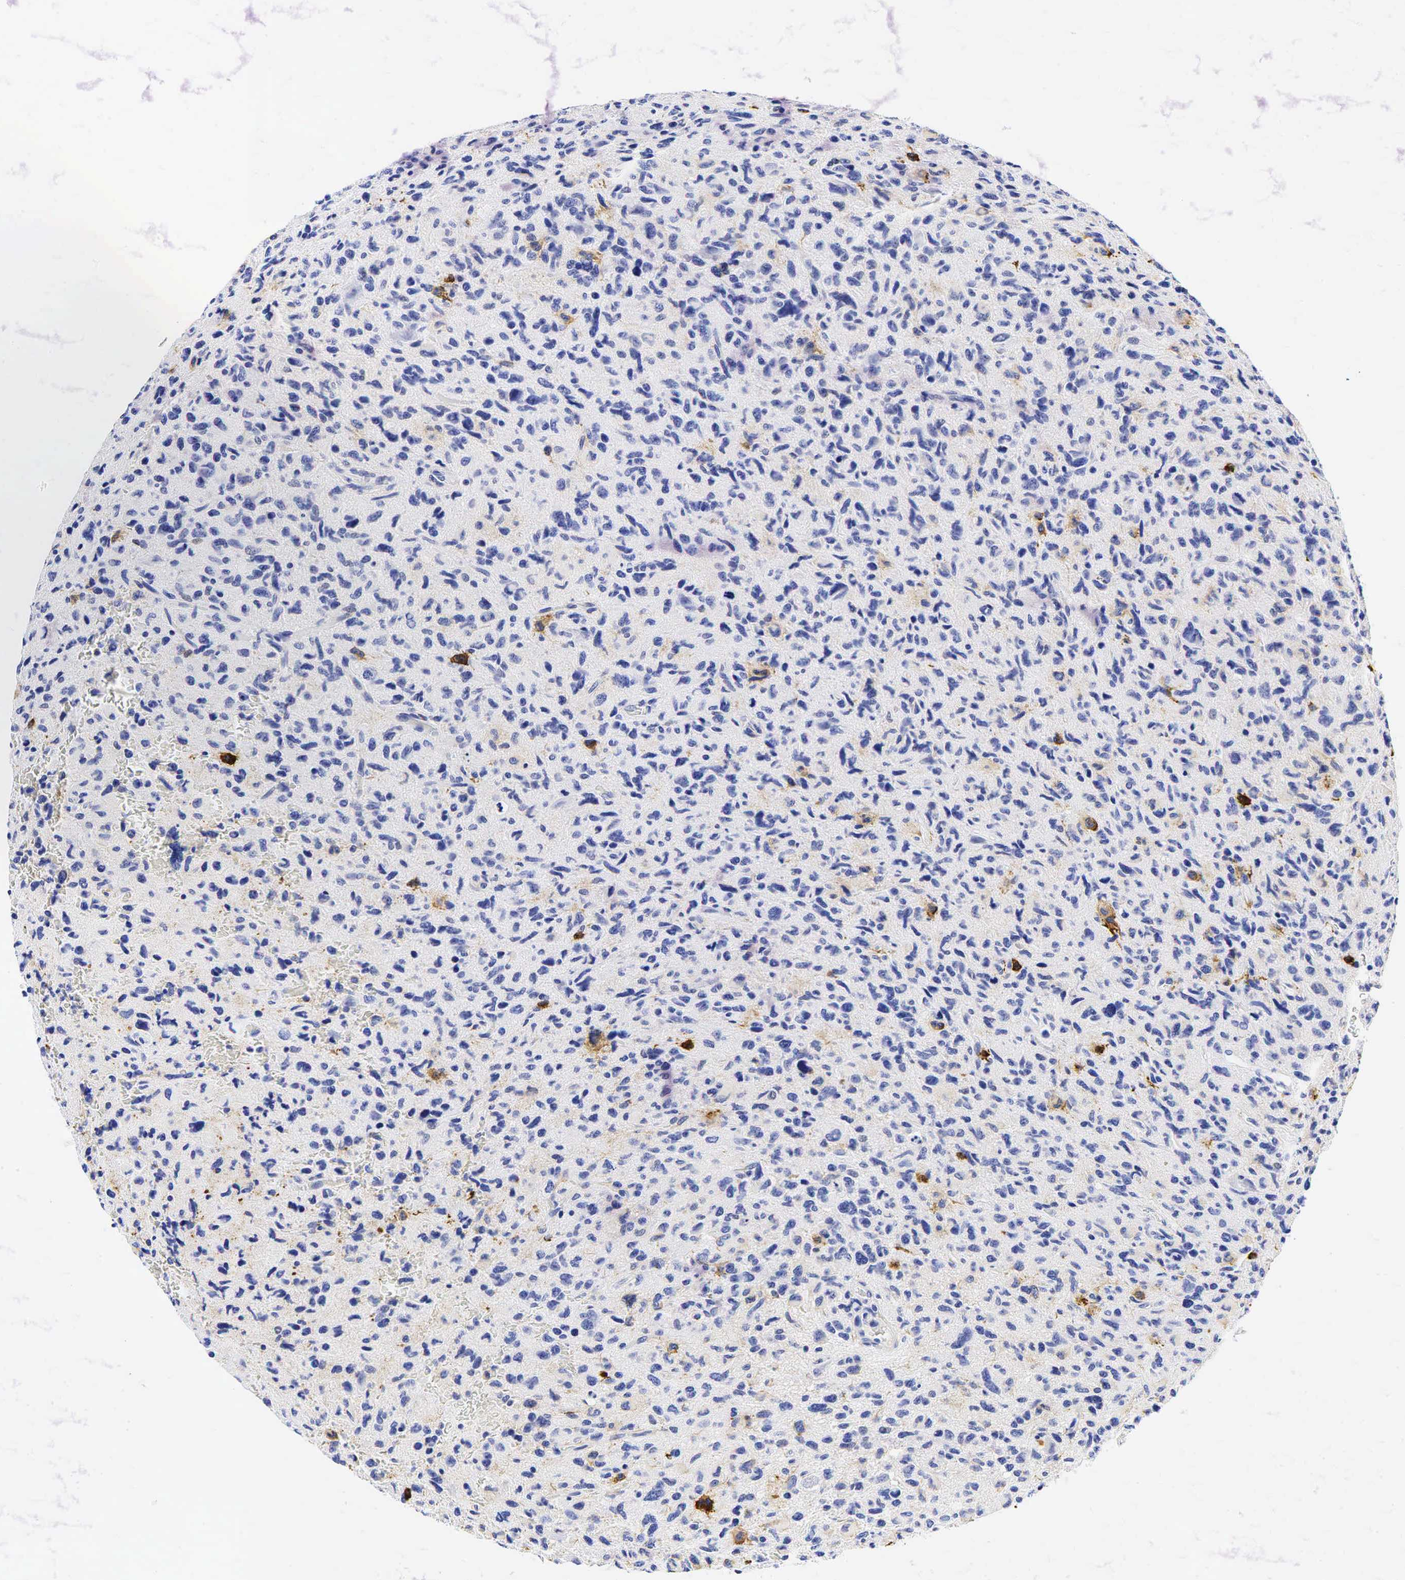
{"staining": {"intensity": "negative", "quantity": "none", "location": "none"}, "tissue": "glioma", "cell_type": "Tumor cells", "image_type": "cancer", "snomed": [{"axis": "morphology", "description": "Glioma, malignant, High grade"}, {"axis": "topography", "description": "Brain"}], "caption": "A histopathology image of glioma stained for a protein displays no brown staining in tumor cells.", "gene": "TNFRSF8", "patient": {"sex": "female", "age": 60}}